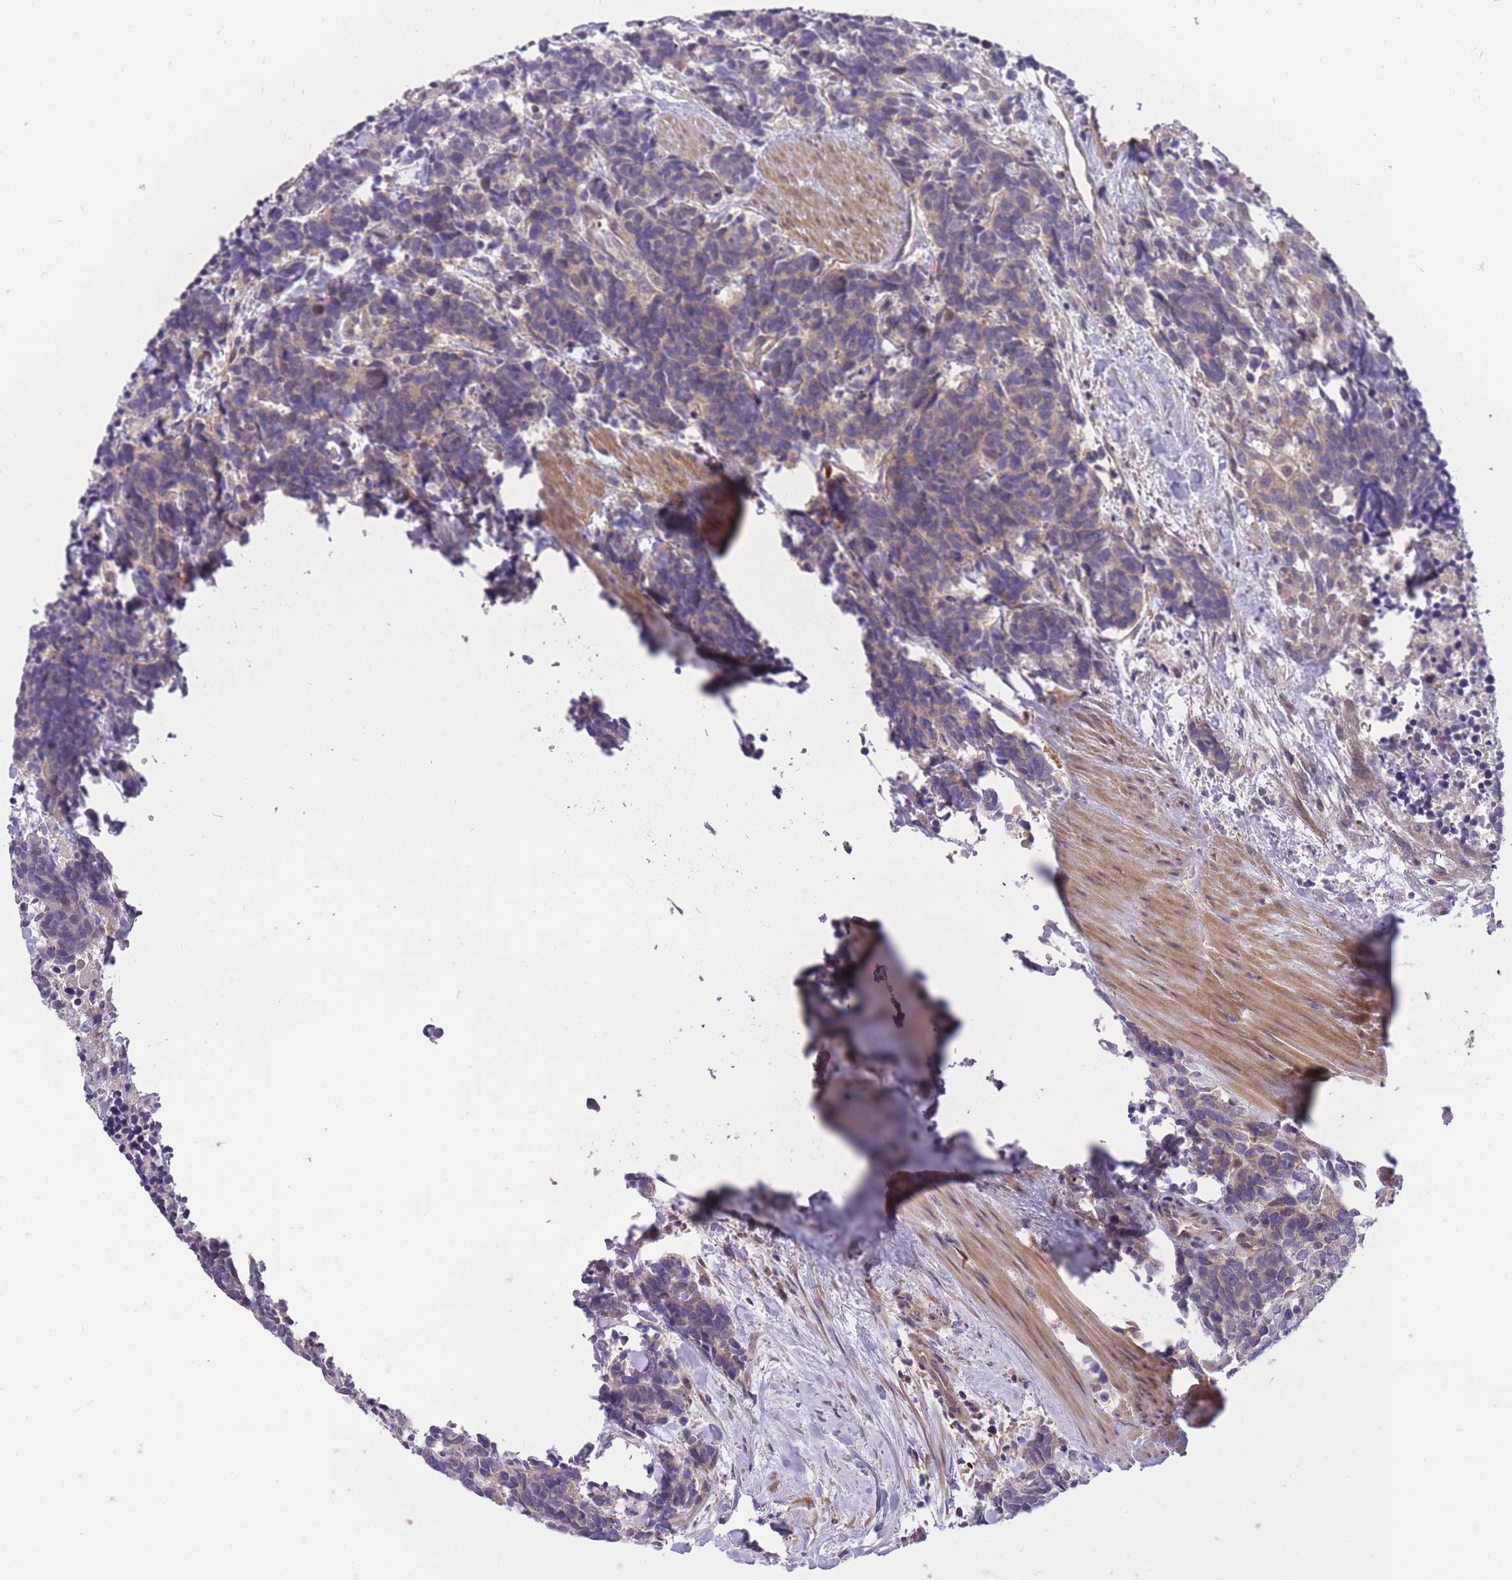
{"staining": {"intensity": "weak", "quantity": ">75%", "location": "cytoplasmic/membranous"}, "tissue": "carcinoid", "cell_type": "Tumor cells", "image_type": "cancer", "snomed": [{"axis": "morphology", "description": "Carcinoma, NOS"}, {"axis": "morphology", "description": "Carcinoid, malignant, NOS"}, {"axis": "topography", "description": "Prostate"}], "caption": "Protein expression analysis of carcinoma exhibits weak cytoplasmic/membranous expression in about >75% of tumor cells. (DAB = brown stain, brightfield microscopy at high magnification).", "gene": "CRYGN", "patient": {"sex": "male", "age": 57}}